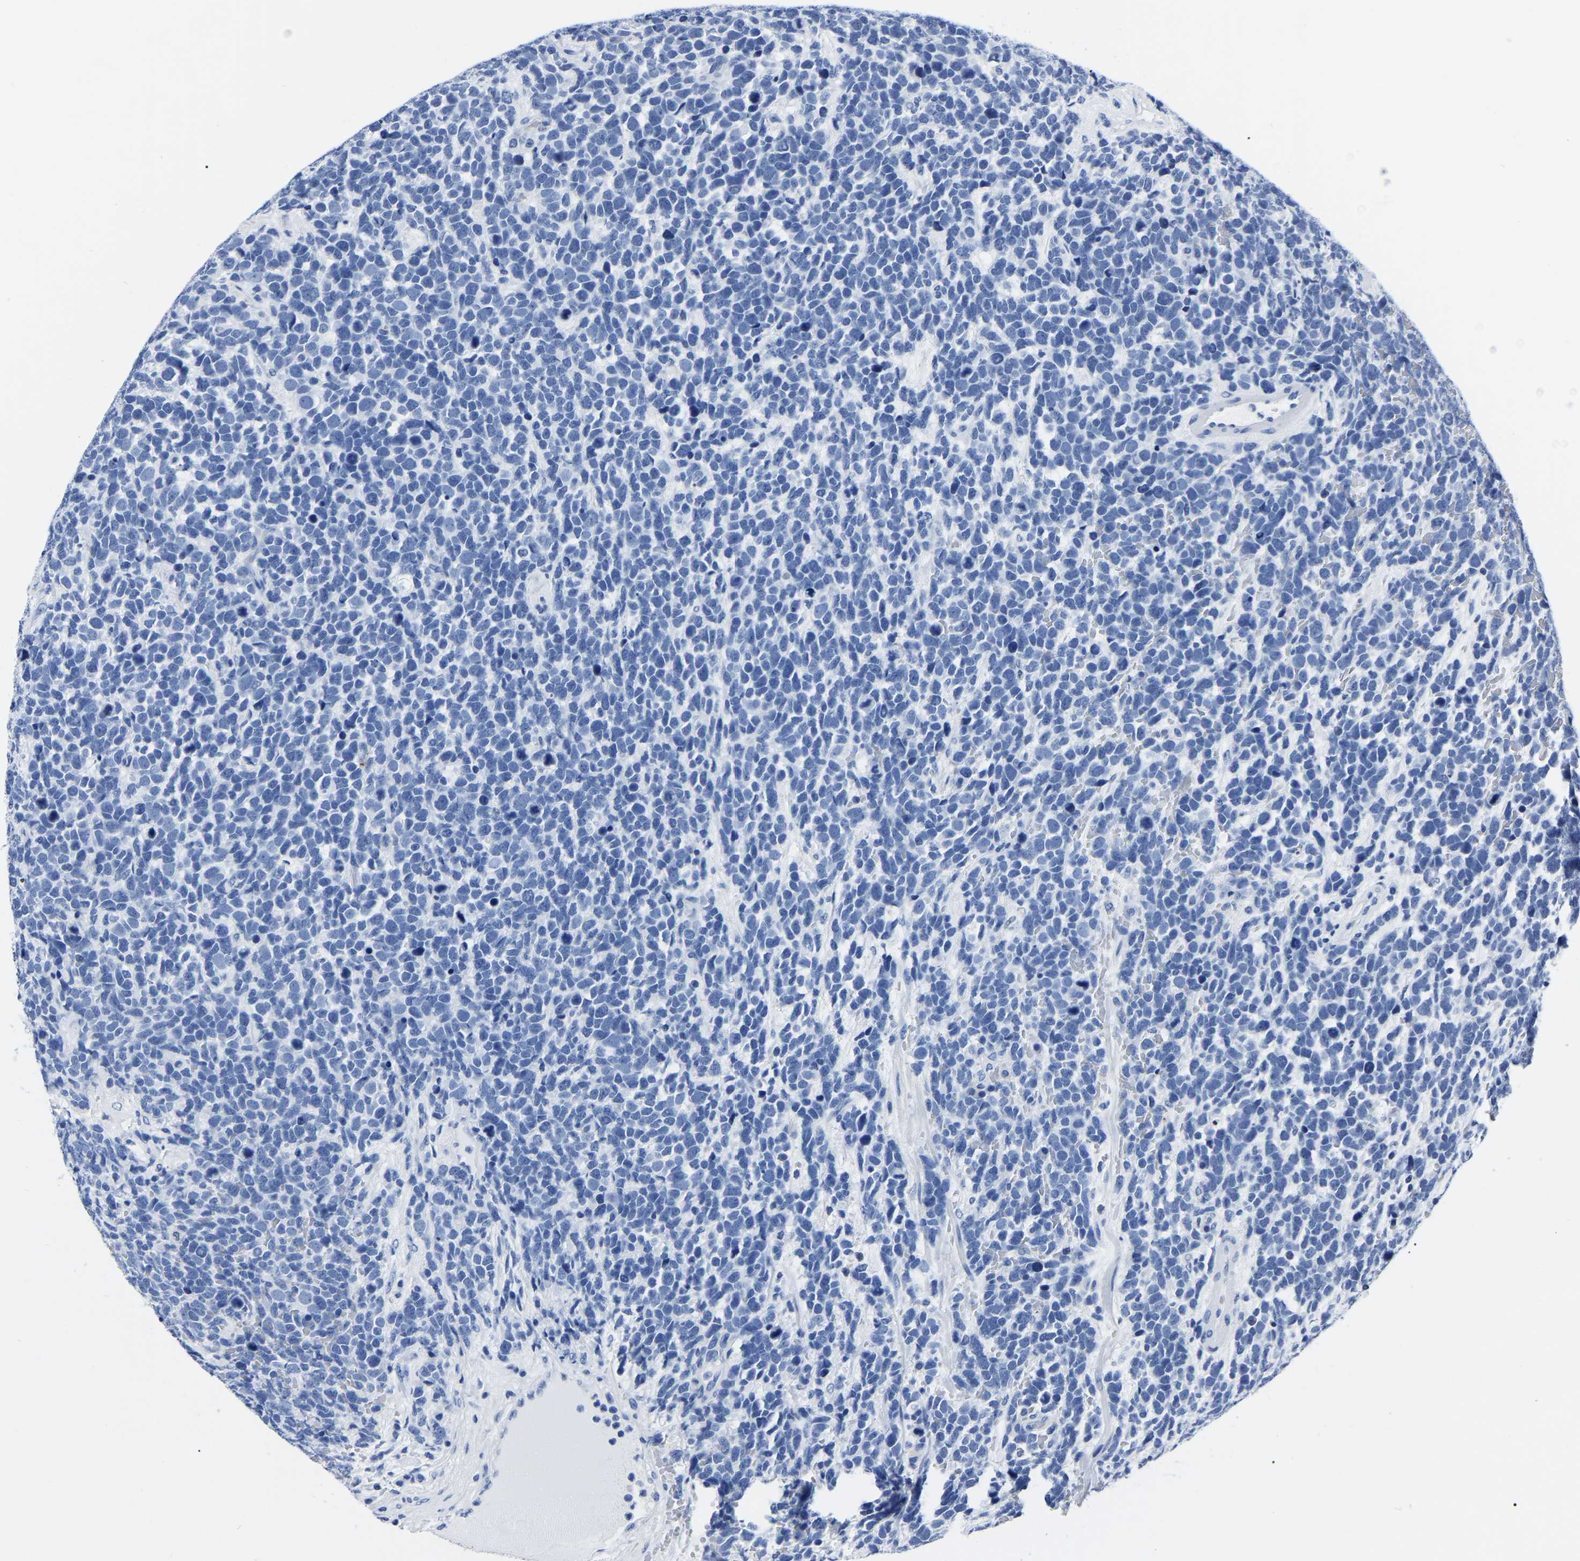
{"staining": {"intensity": "negative", "quantity": "none", "location": "none"}, "tissue": "urothelial cancer", "cell_type": "Tumor cells", "image_type": "cancer", "snomed": [{"axis": "morphology", "description": "Urothelial carcinoma, High grade"}, {"axis": "topography", "description": "Urinary bladder"}], "caption": "This photomicrograph is of high-grade urothelial carcinoma stained with IHC to label a protein in brown with the nuclei are counter-stained blue. There is no expression in tumor cells. (Stains: DAB immunohistochemistry (IHC) with hematoxylin counter stain, Microscopy: brightfield microscopy at high magnification).", "gene": "IMPG2", "patient": {"sex": "female", "age": 82}}